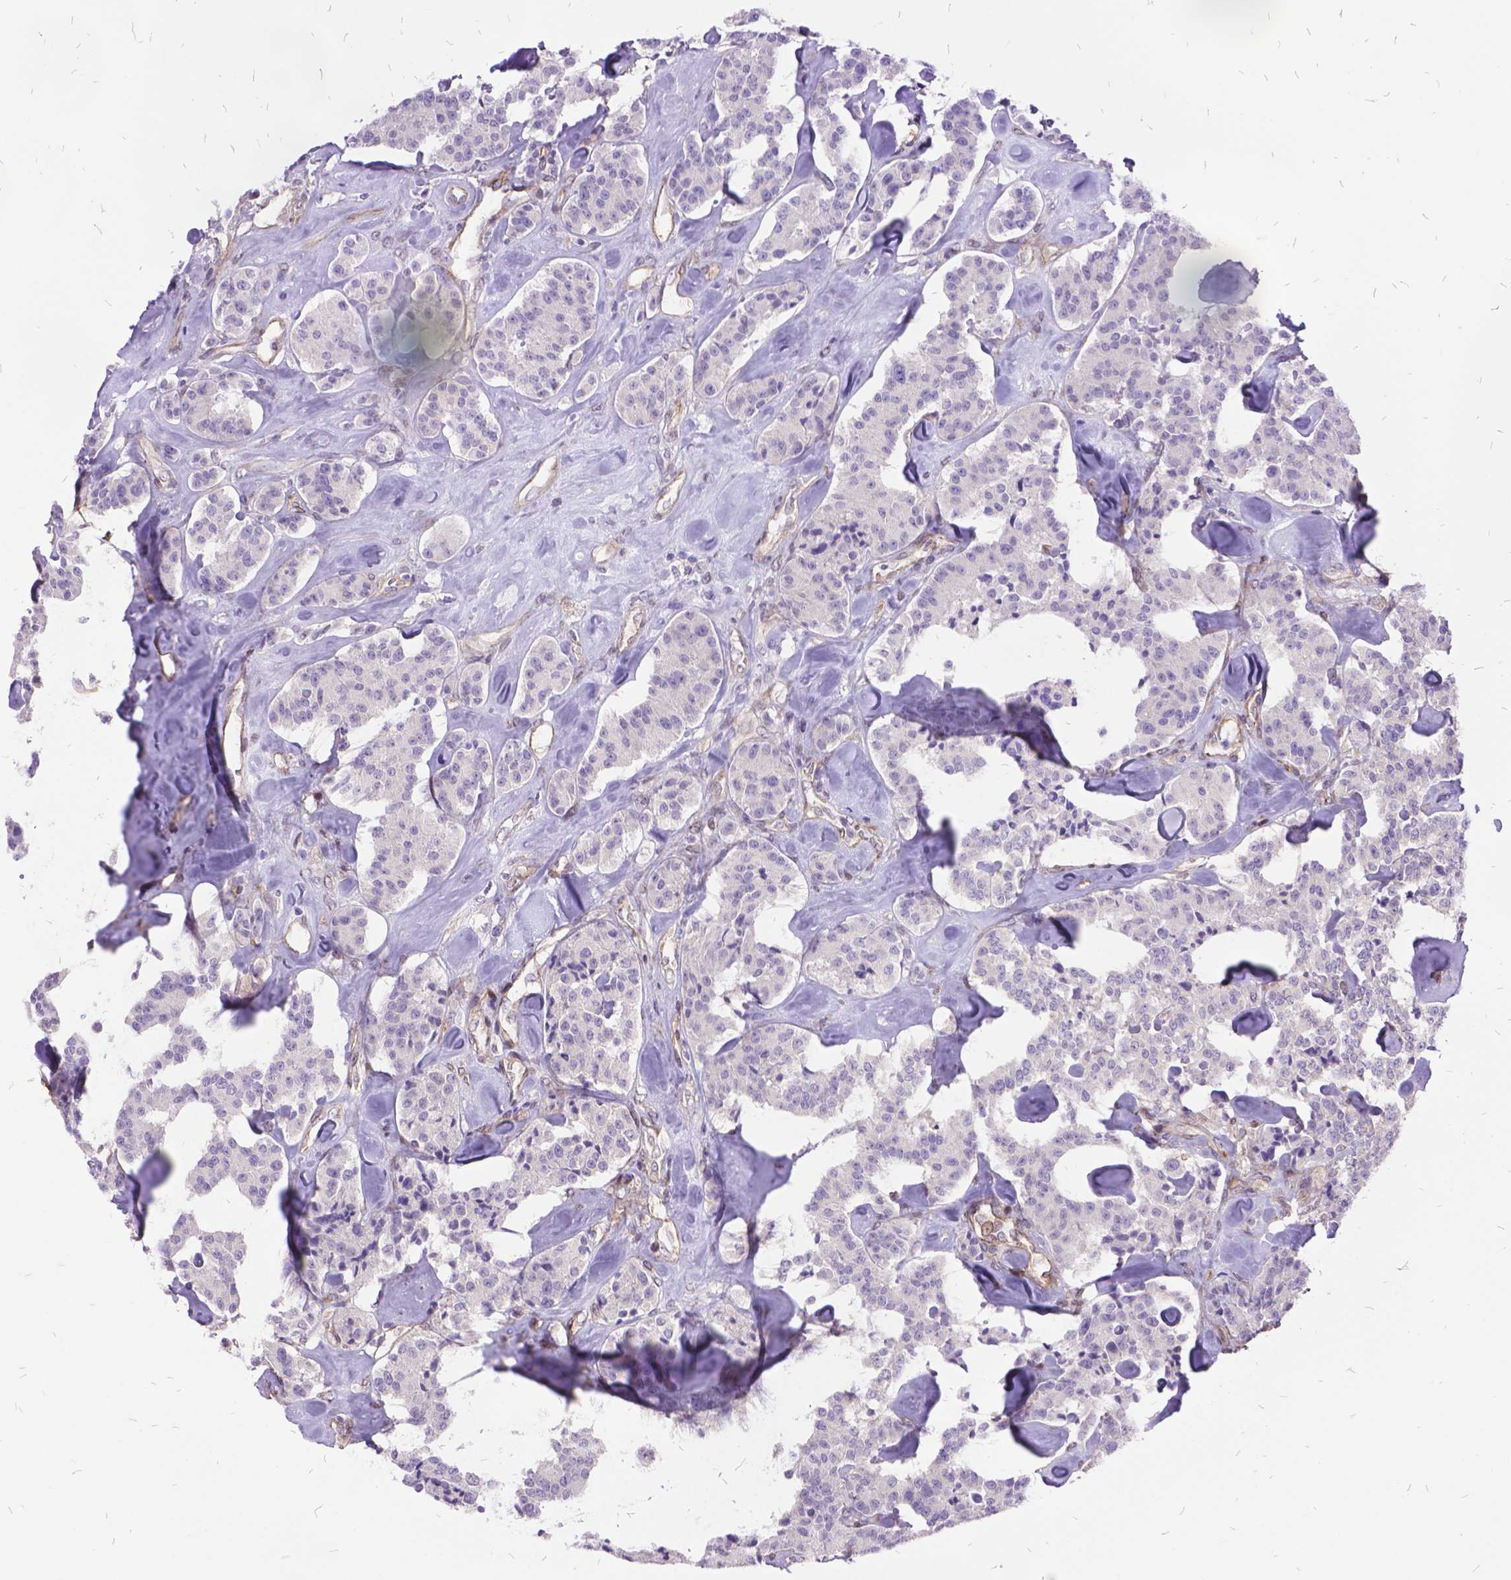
{"staining": {"intensity": "negative", "quantity": "none", "location": "none"}, "tissue": "carcinoid", "cell_type": "Tumor cells", "image_type": "cancer", "snomed": [{"axis": "morphology", "description": "Carcinoid, malignant, NOS"}, {"axis": "topography", "description": "Pancreas"}], "caption": "Tumor cells are negative for protein expression in human carcinoid (malignant).", "gene": "GRB7", "patient": {"sex": "male", "age": 41}}